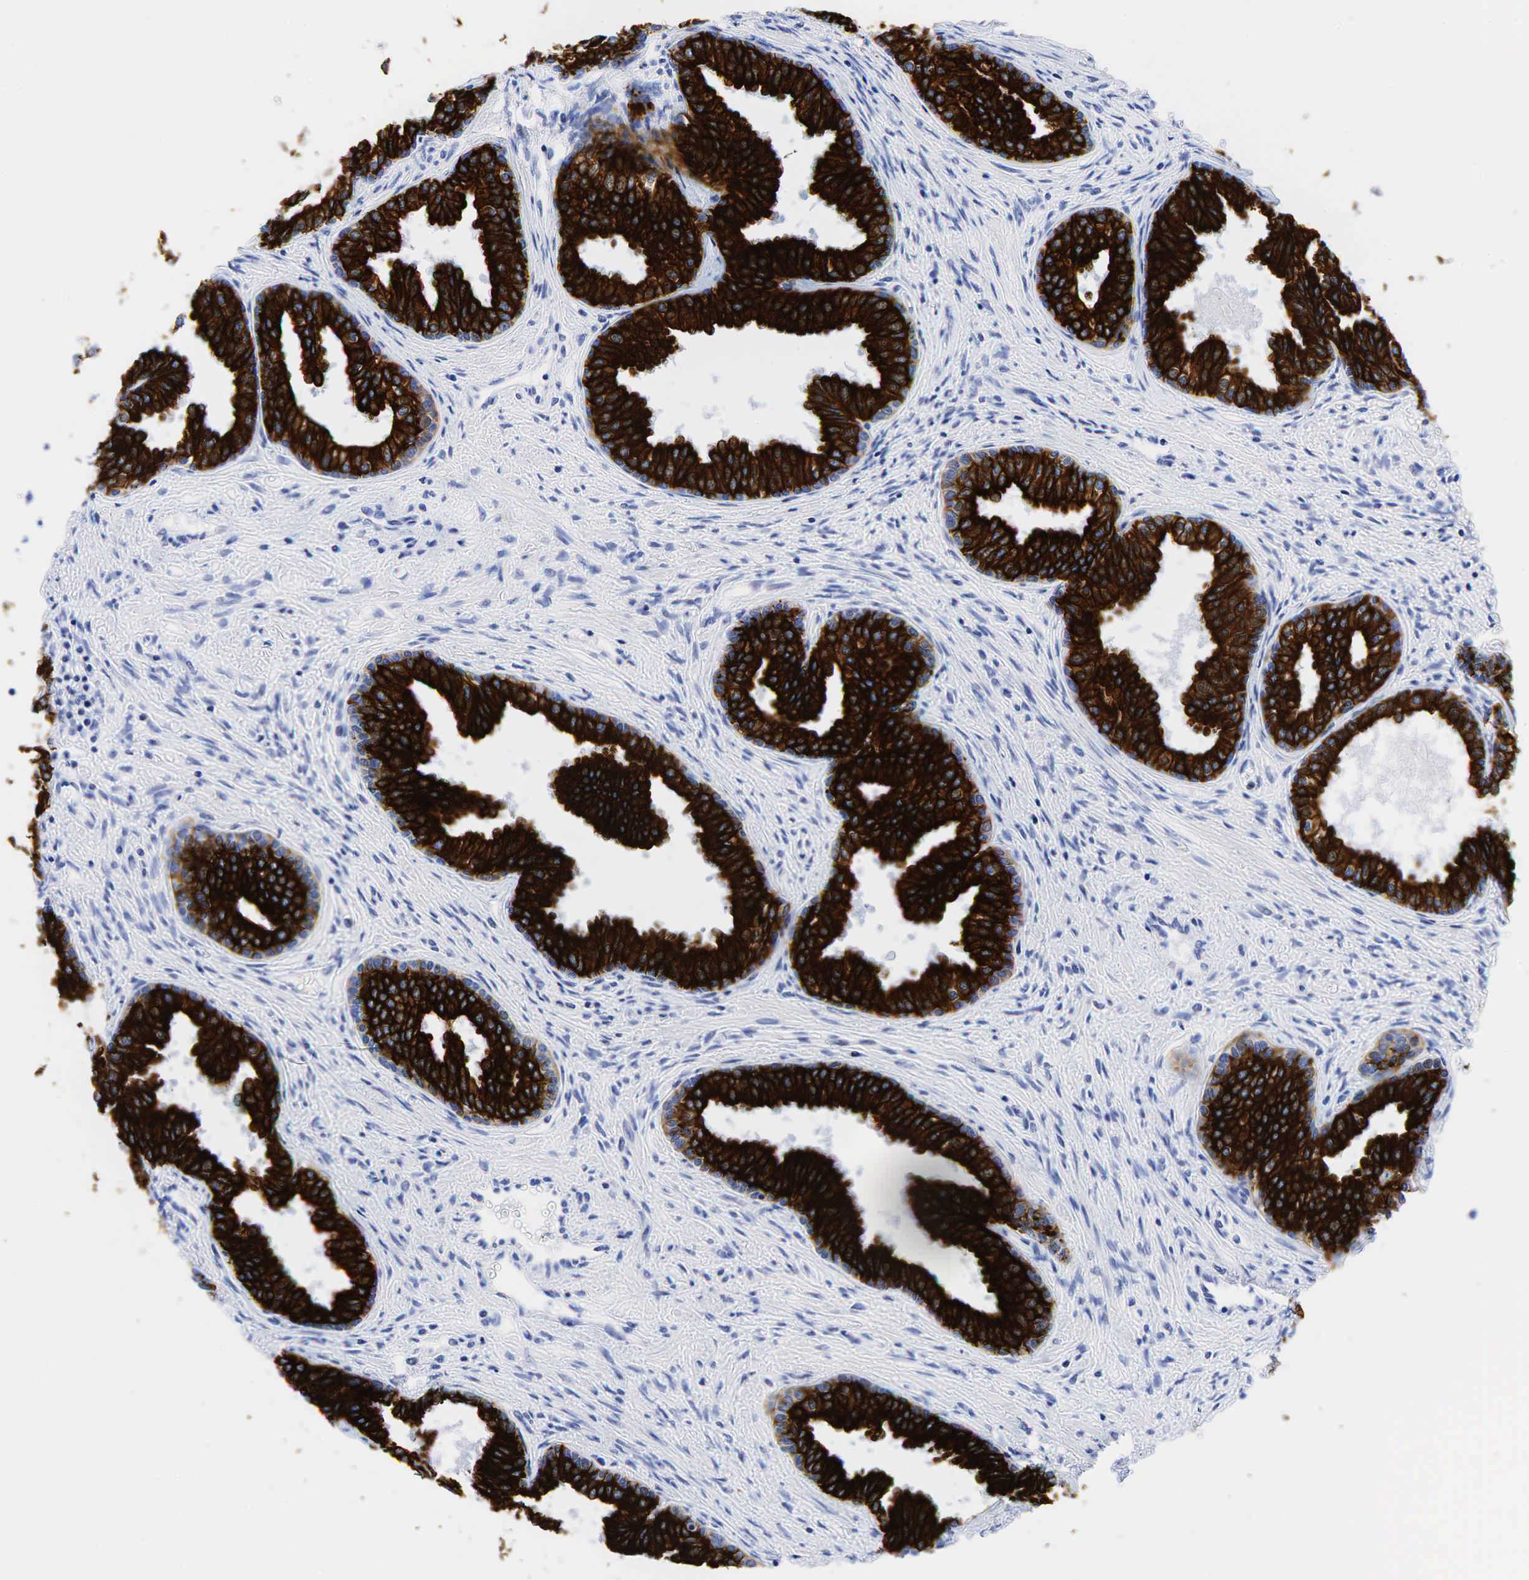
{"staining": {"intensity": "strong", "quantity": ">75%", "location": "cytoplasmic/membranous"}, "tissue": "prostate", "cell_type": "Glandular cells", "image_type": "normal", "snomed": [{"axis": "morphology", "description": "Normal tissue, NOS"}, {"axis": "topography", "description": "Prostate"}], "caption": "Immunohistochemistry (DAB) staining of benign human prostate reveals strong cytoplasmic/membranous protein positivity in about >75% of glandular cells.", "gene": "KRT18", "patient": {"sex": "male", "age": 68}}